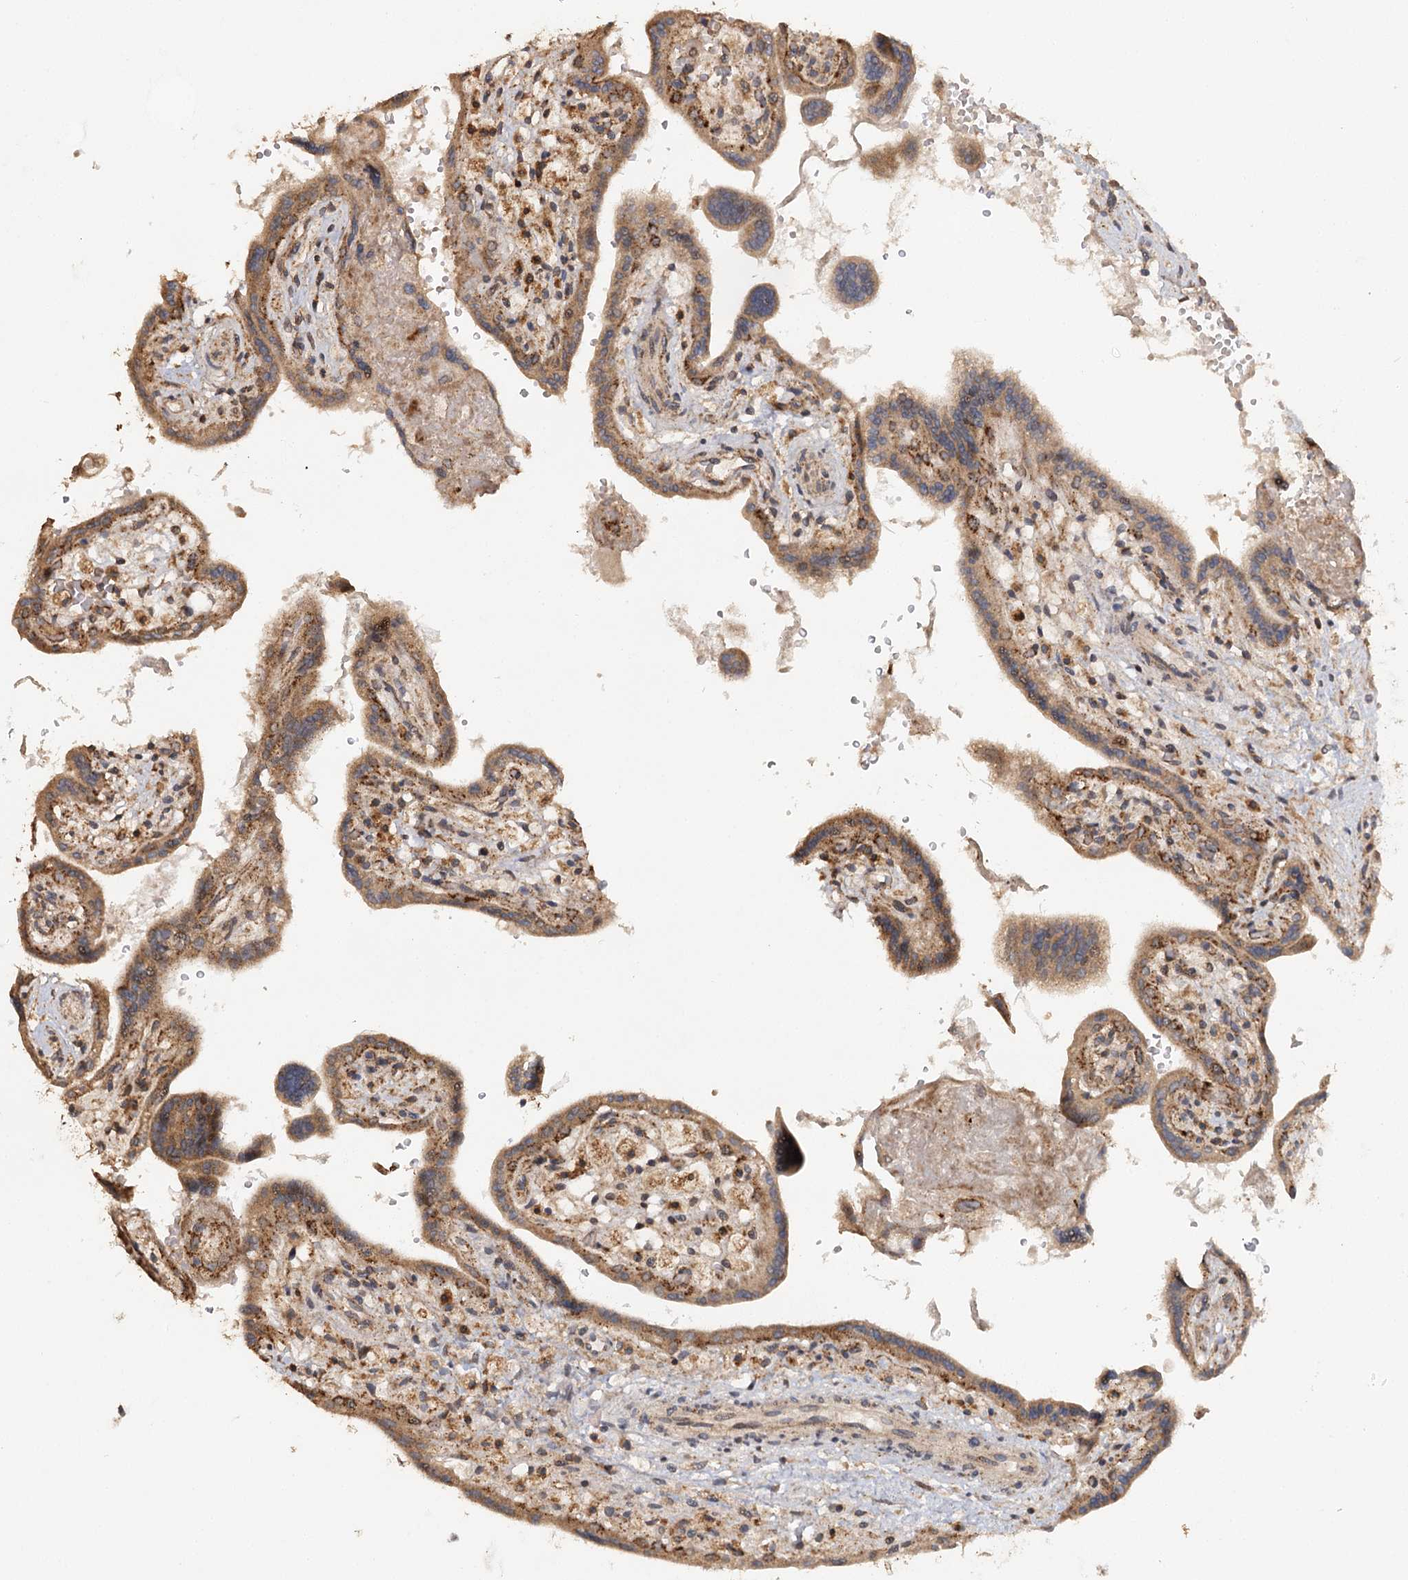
{"staining": {"intensity": "moderate", "quantity": ">75%", "location": "cytoplasmic/membranous"}, "tissue": "placenta", "cell_type": "Trophoblastic cells", "image_type": "normal", "snomed": [{"axis": "morphology", "description": "Normal tissue, NOS"}, {"axis": "topography", "description": "Placenta"}], "caption": "Immunohistochemistry (IHC) photomicrograph of benign placenta stained for a protein (brown), which demonstrates medium levels of moderate cytoplasmic/membranous positivity in approximately >75% of trophoblastic cells.", "gene": "ZNRF3", "patient": {"sex": "female", "age": 37}}